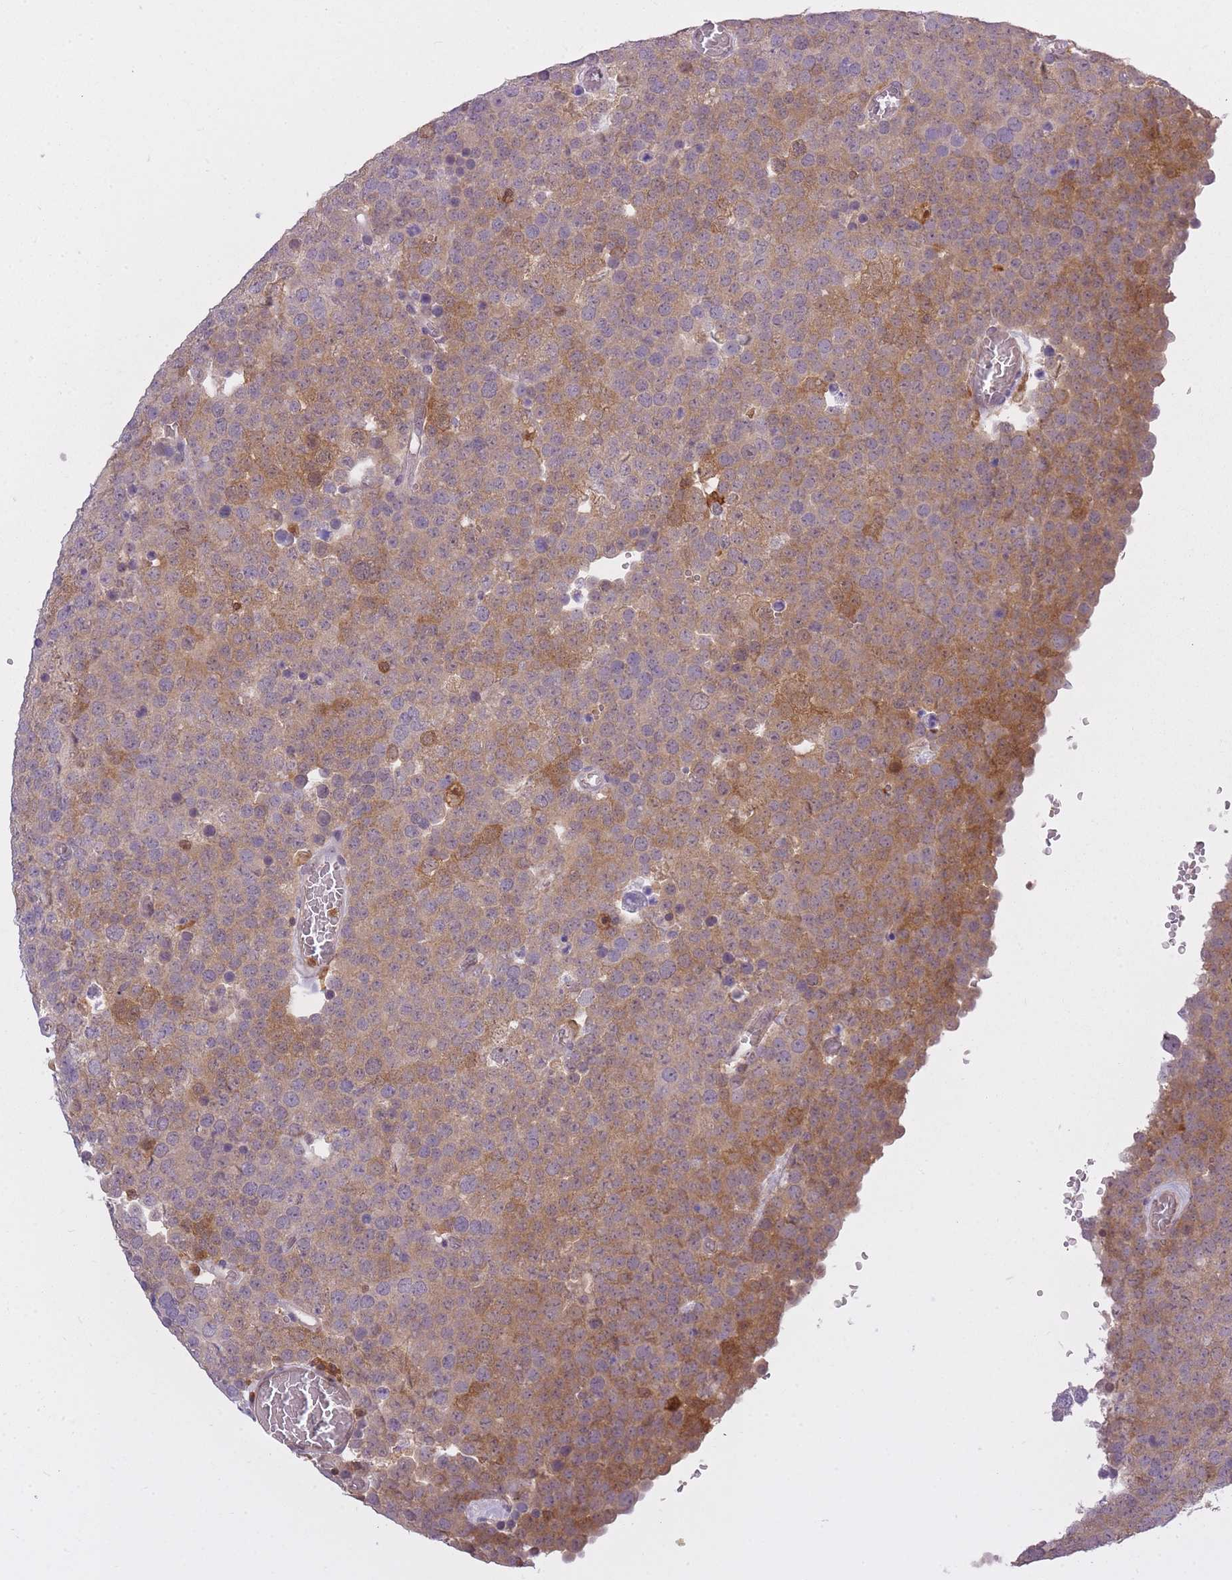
{"staining": {"intensity": "moderate", "quantity": "25%-75%", "location": "cytoplasmic/membranous,nuclear"}, "tissue": "testis cancer", "cell_type": "Tumor cells", "image_type": "cancer", "snomed": [{"axis": "morphology", "description": "Normal tissue, NOS"}, {"axis": "morphology", "description": "Seminoma, NOS"}, {"axis": "topography", "description": "Testis"}], "caption": "The photomicrograph reveals staining of seminoma (testis), revealing moderate cytoplasmic/membranous and nuclear protein positivity (brown color) within tumor cells.", "gene": "CXorf38", "patient": {"sex": "male", "age": 71}}